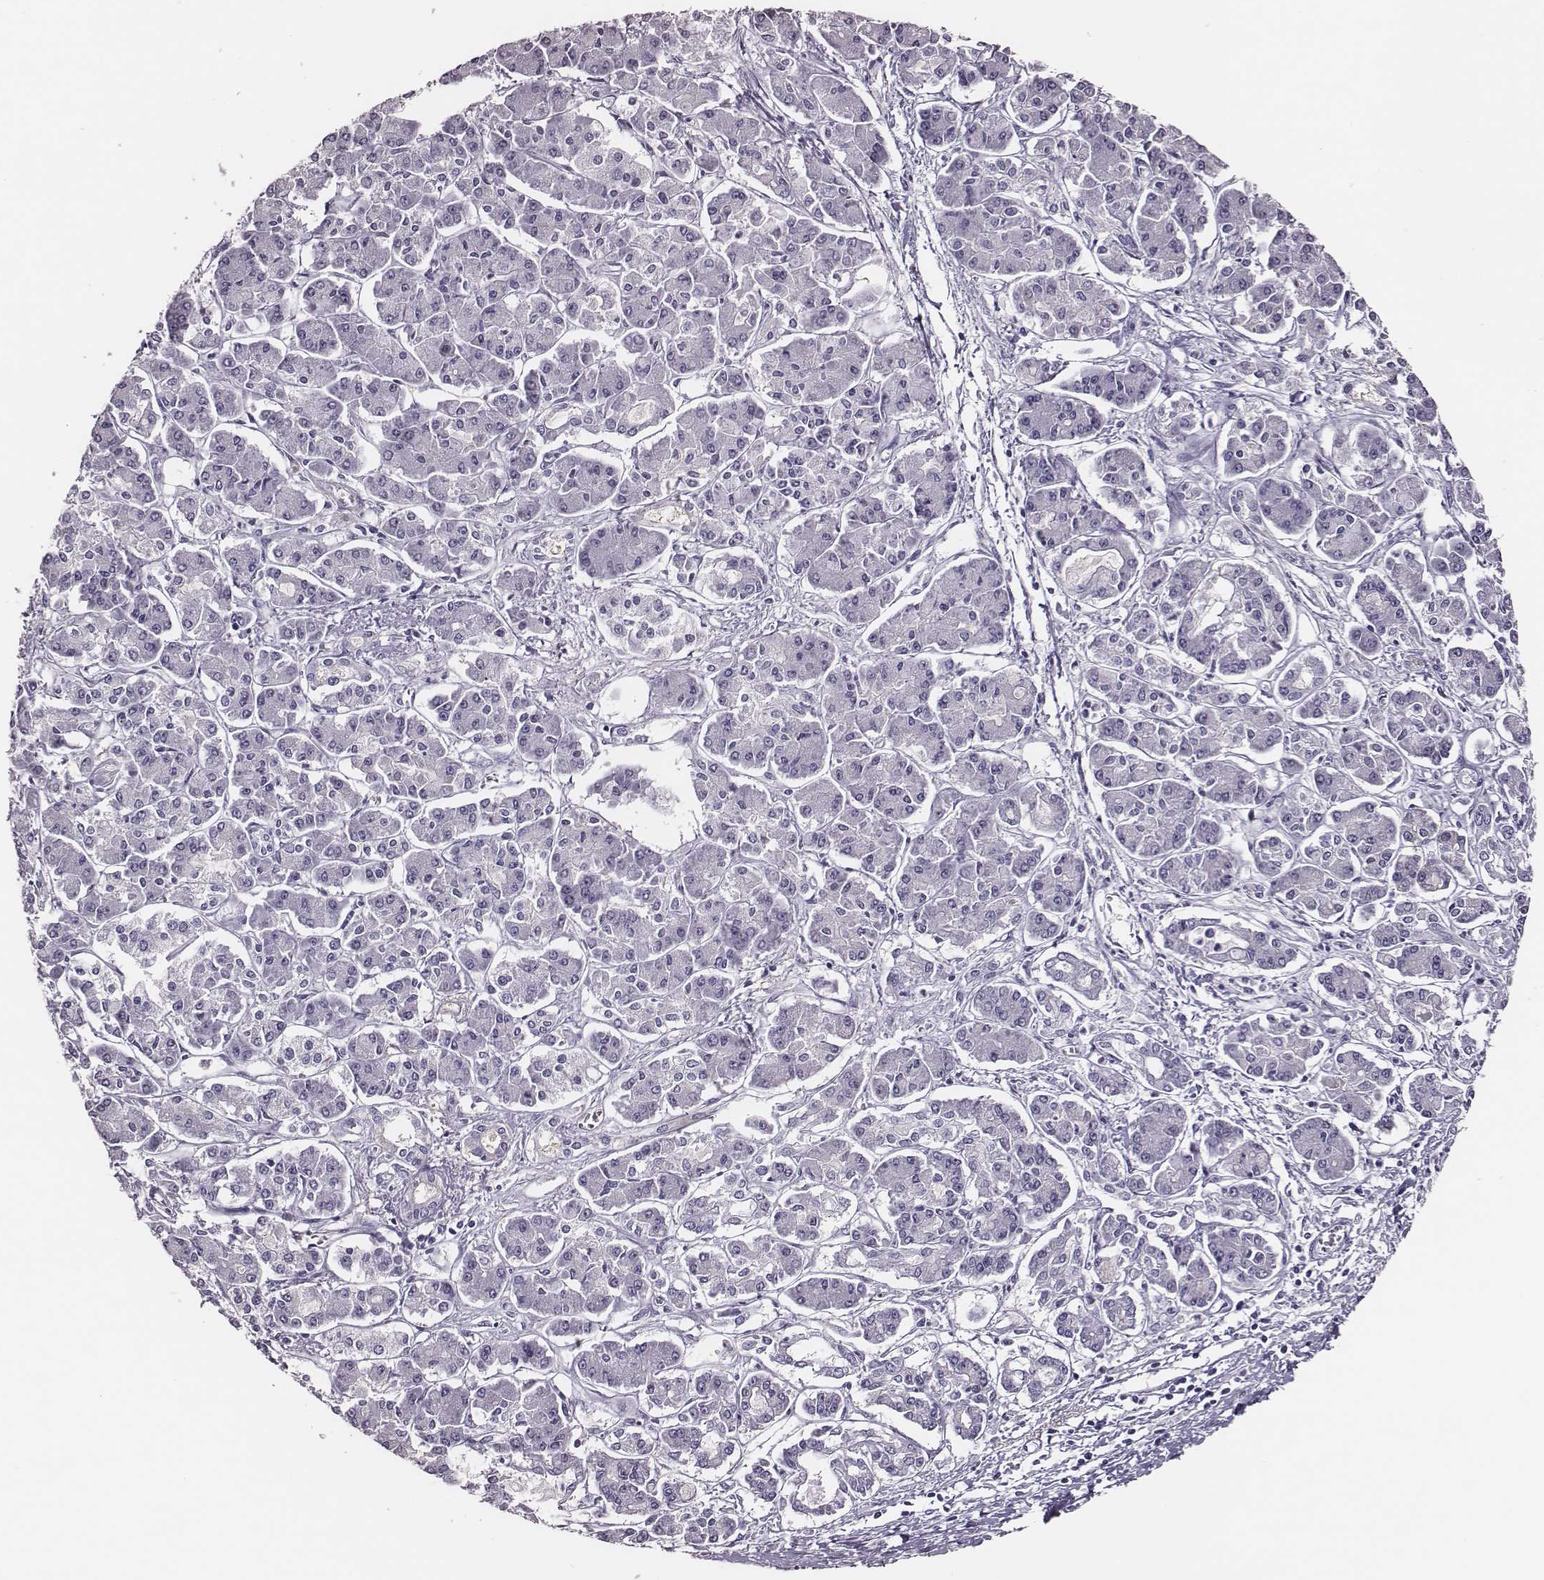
{"staining": {"intensity": "negative", "quantity": "none", "location": "none"}, "tissue": "pancreatic cancer", "cell_type": "Tumor cells", "image_type": "cancer", "snomed": [{"axis": "morphology", "description": "Adenocarcinoma, NOS"}, {"axis": "topography", "description": "Pancreas"}], "caption": "Immunohistochemistry (IHC) of adenocarcinoma (pancreatic) displays no expression in tumor cells.", "gene": "SCML2", "patient": {"sex": "male", "age": 85}}